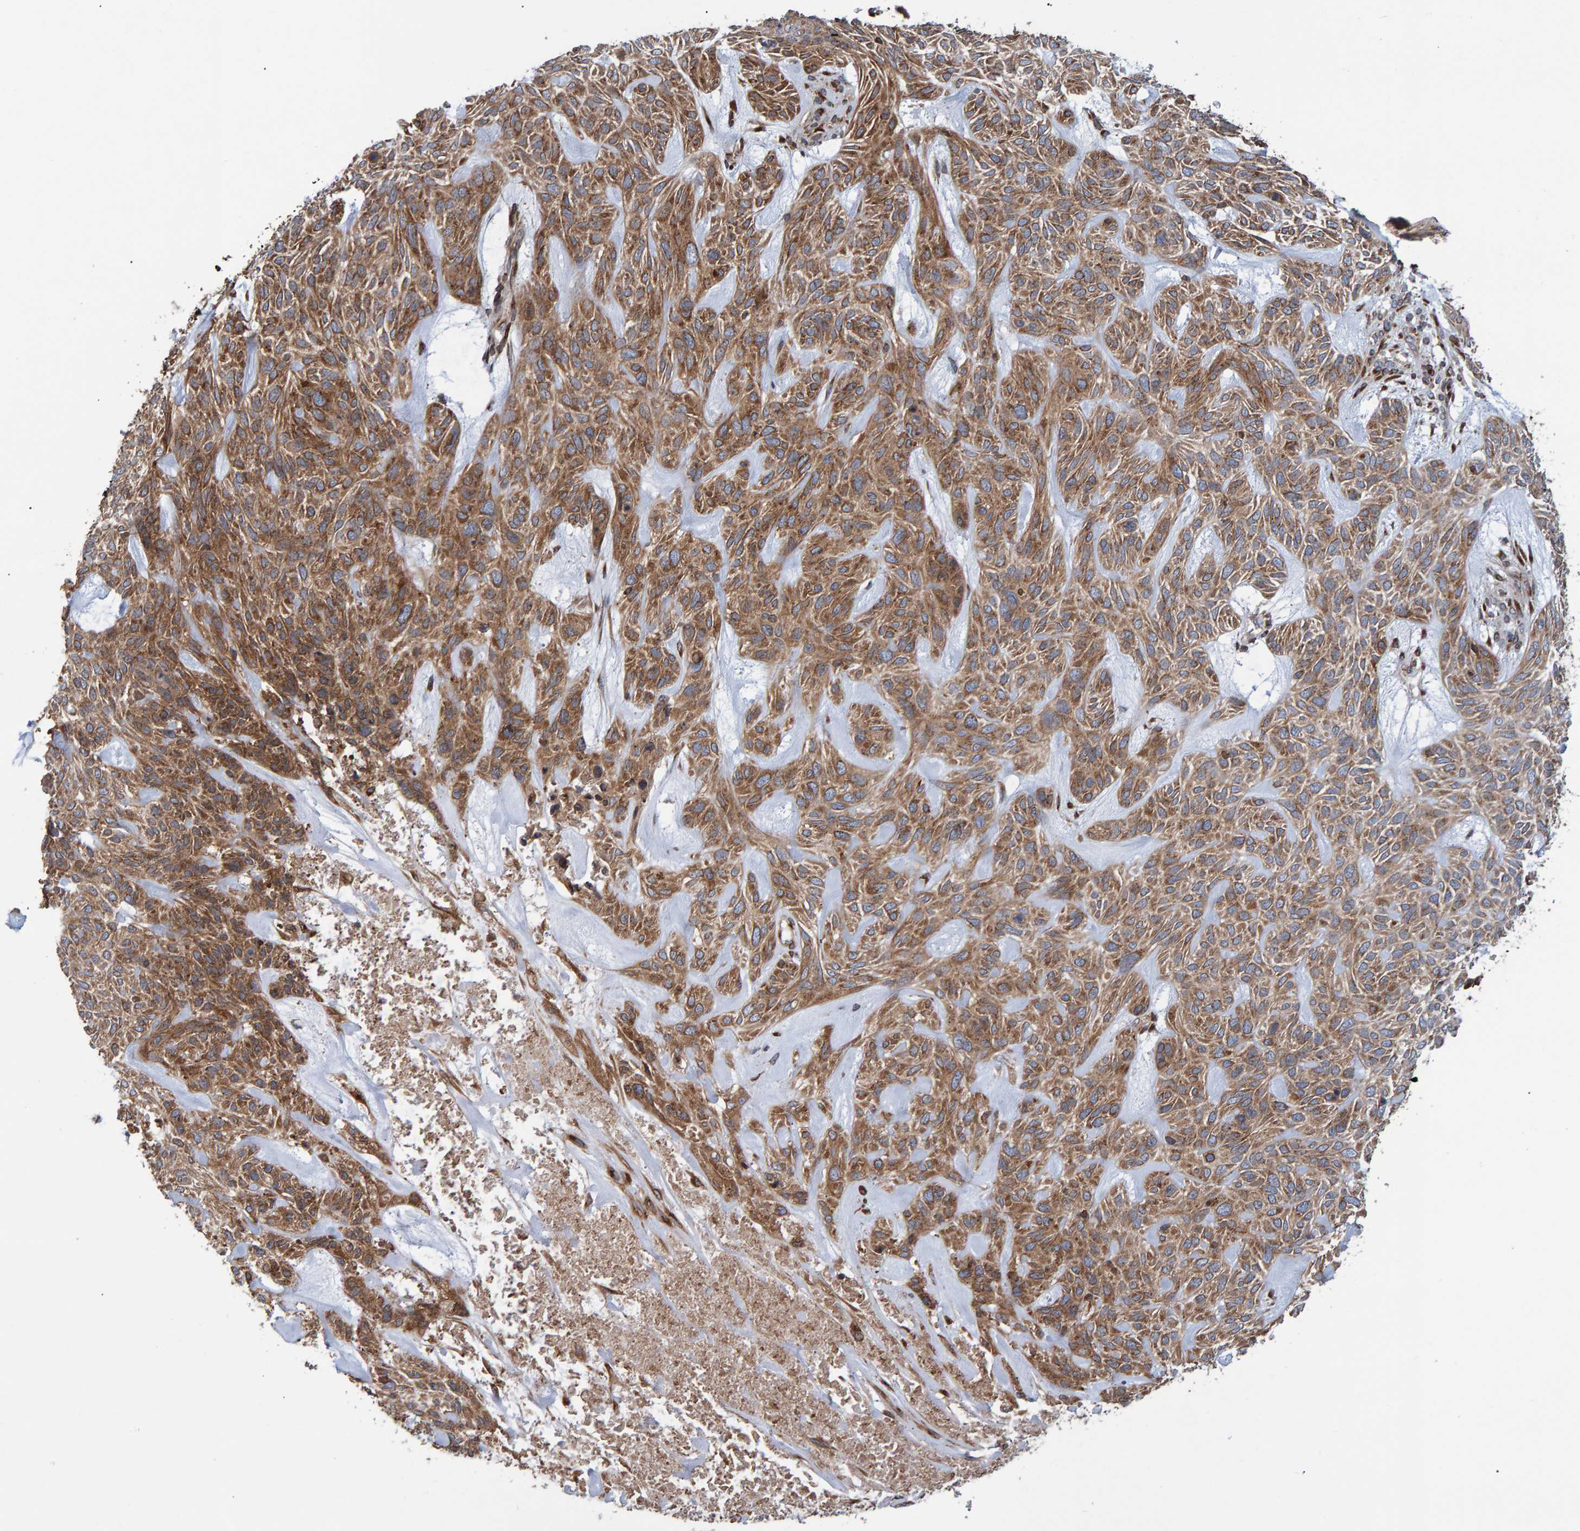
{"staining": {"intensity": "moderate", "quantity": ">75%", "location": "cytoplasmic/membranous"}, "tissue": "skin cancer", "cell_type": "Tumor cells", "image_type": "cancer", "snomed": [{"axis": "morphology", "description": "Basal cell carcinoma"}, {"axis": "topography", "description": "Skin"}], "caption": "Immunohistochemical staining of skin cancer exhibits medium levels of moderate cytoplasmic/membranous expression in about >75% of tumor cells. Nuclei are stained in blue.", "gene": "FAM117A", "patient": {"sex": "male", "age": 55}}